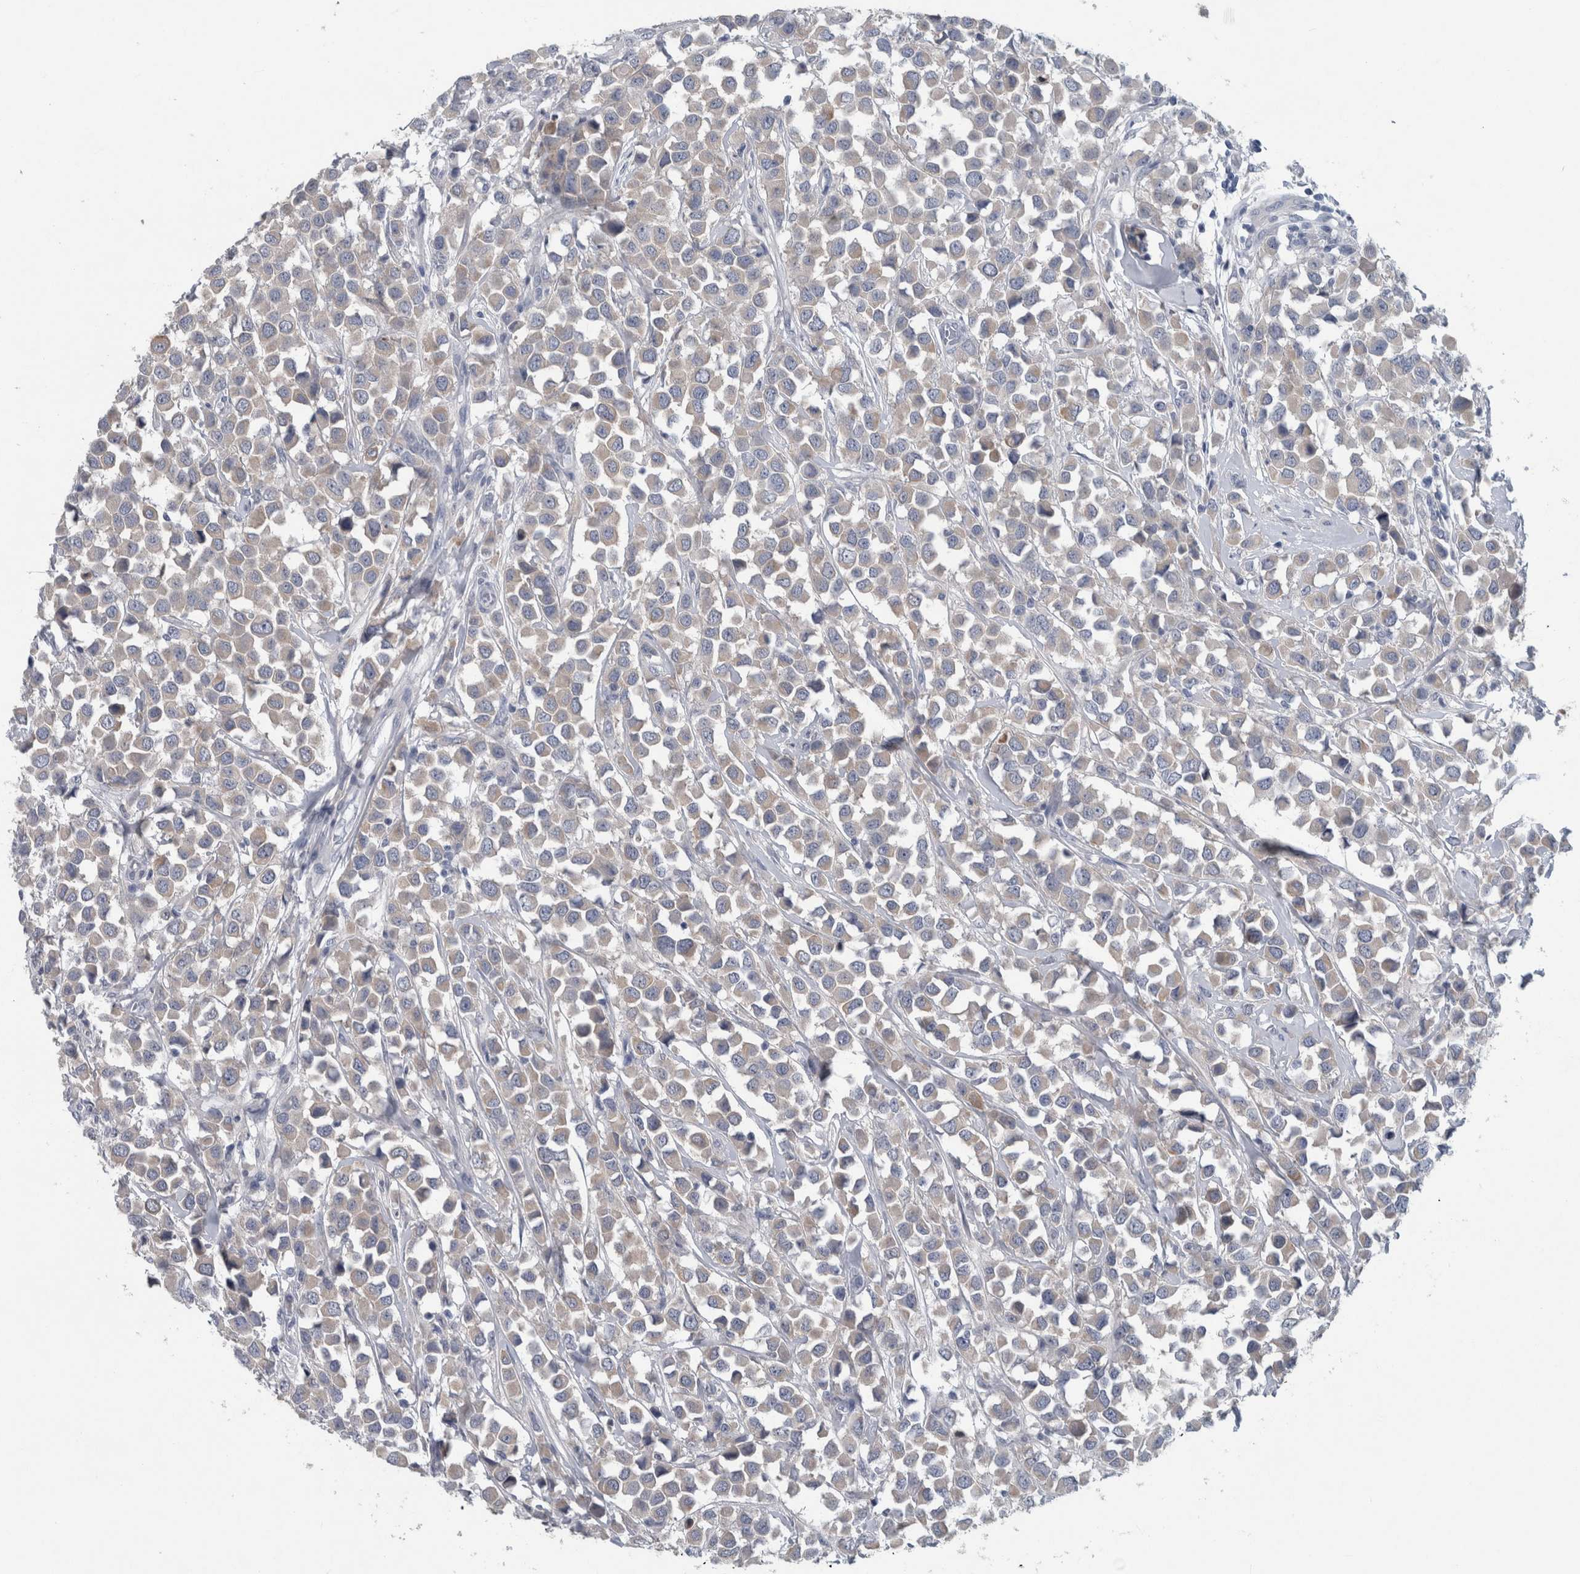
{"staining": {"intensity": "negative", "quantity": "none", "location": "none"}, "tissue": "breast cancer", "cell_type": "Tumor cells", "image_type": "cancer", "snomed": [{"axis": "morphology", "description": "Duct carcinoma"}, {"axis": "topography", "description": "Breast"}], "caption": "A histopathology image of human breast cancer (invasive ductal carcinoma) is negative for staining in tumor cells.", "gene": "FAM83H", "patient": {"sex": "female", "age": 61}}